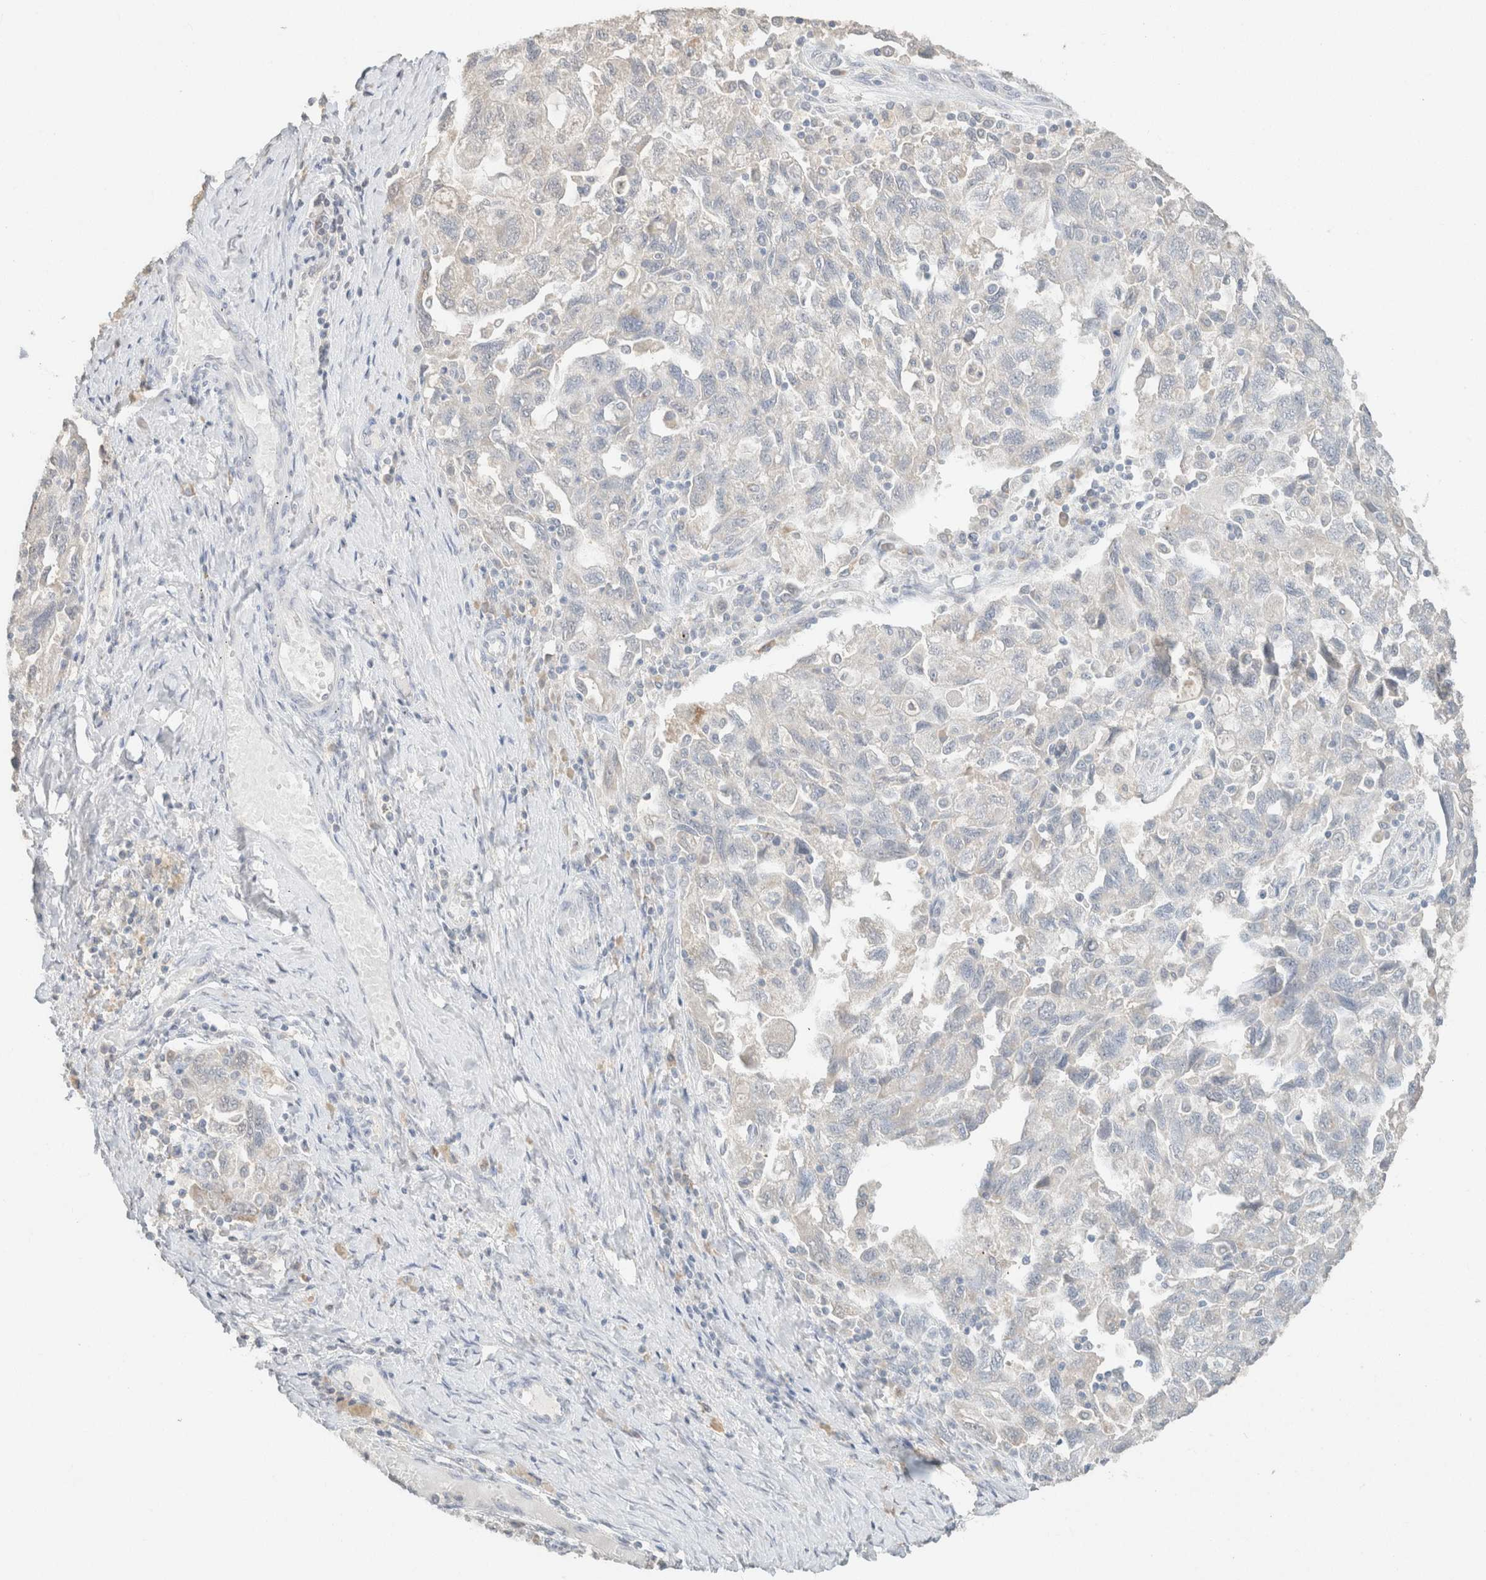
{"staining": {"intensity": "negative", "quantity": "none", "location": "none"}, "tissue": "ovarian cancer", "cell_type": "Tumor cells", "image_type": "cancer", "snomed": [{"axis": "morphology", "description": "Carcinoma, NOS"}, {"axis": "morphology", "description": "Cystadenocarcinoma, serous, NOS"}, {"axis": "topography", "description": "Ovary"}], "caption": "Immunohistochemistry of ovarian carcinoma reveals no positivity in tumor cells.", "gene": "CPA1", "patient": {"sex": "female", "age": 69}}